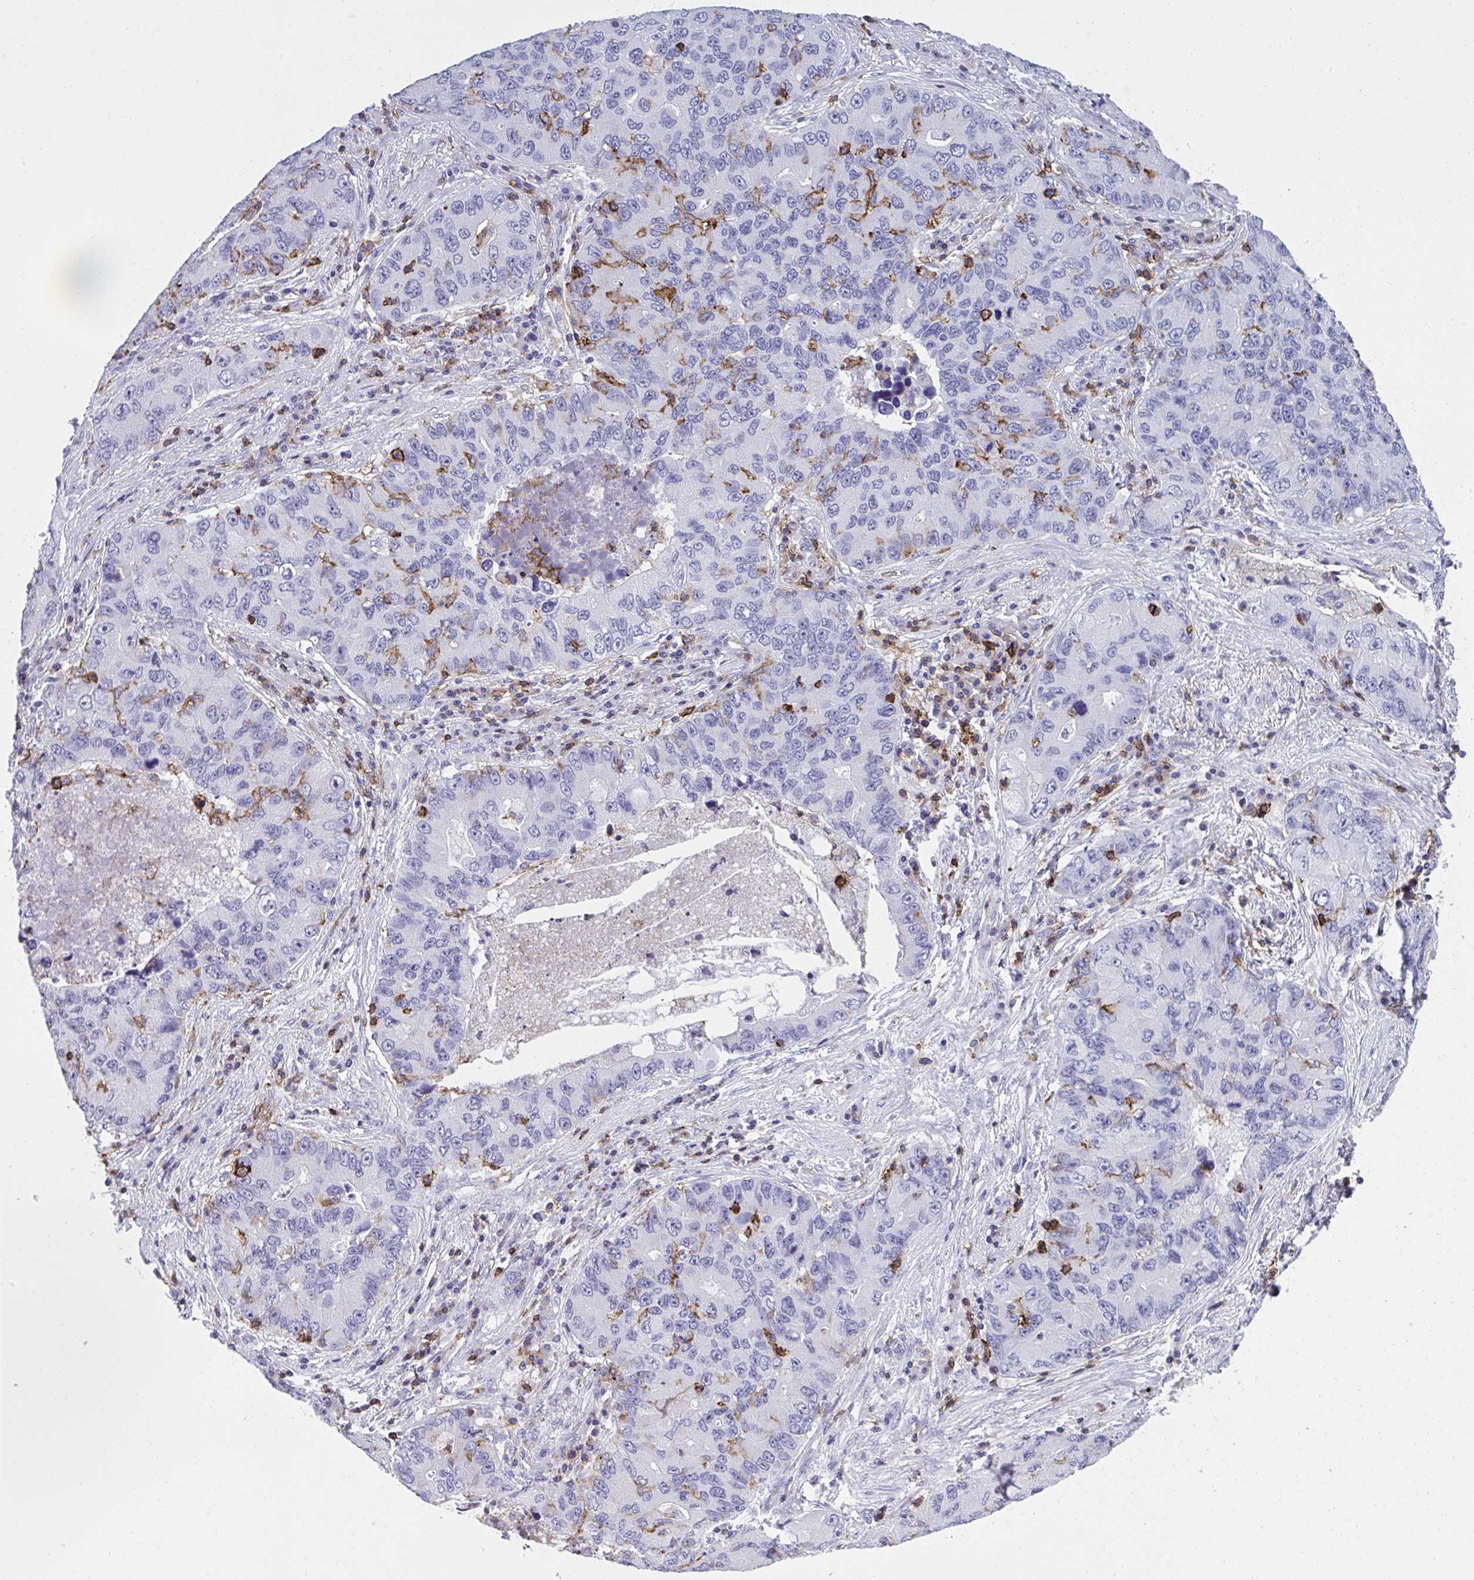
{"staining": {"intensity": "negative", "quantity": "none", "location": "none"}, "tissue": "lung cancer", "cell_type": "Tumor cells", "image_type": "cancer", "snomed": [{"axis": "morphology", "description": "Adenocarcinoma, NOS"}, {"axis": "morphology", "description": "Adenocarcinoma, metastatic, NOS"}, {"axis": "topography", "description": "Lymph node"}, {"axis": "topography", "description": "Lung"}], "caption": "High magnification brightfield microscopy of lung cancer stained with DAB (brown) and counterstained with hematoxylin (blue): tumor cells show no significant expression.", "gene": "SPN", "patient": {"sex": "female", "age": 54}}